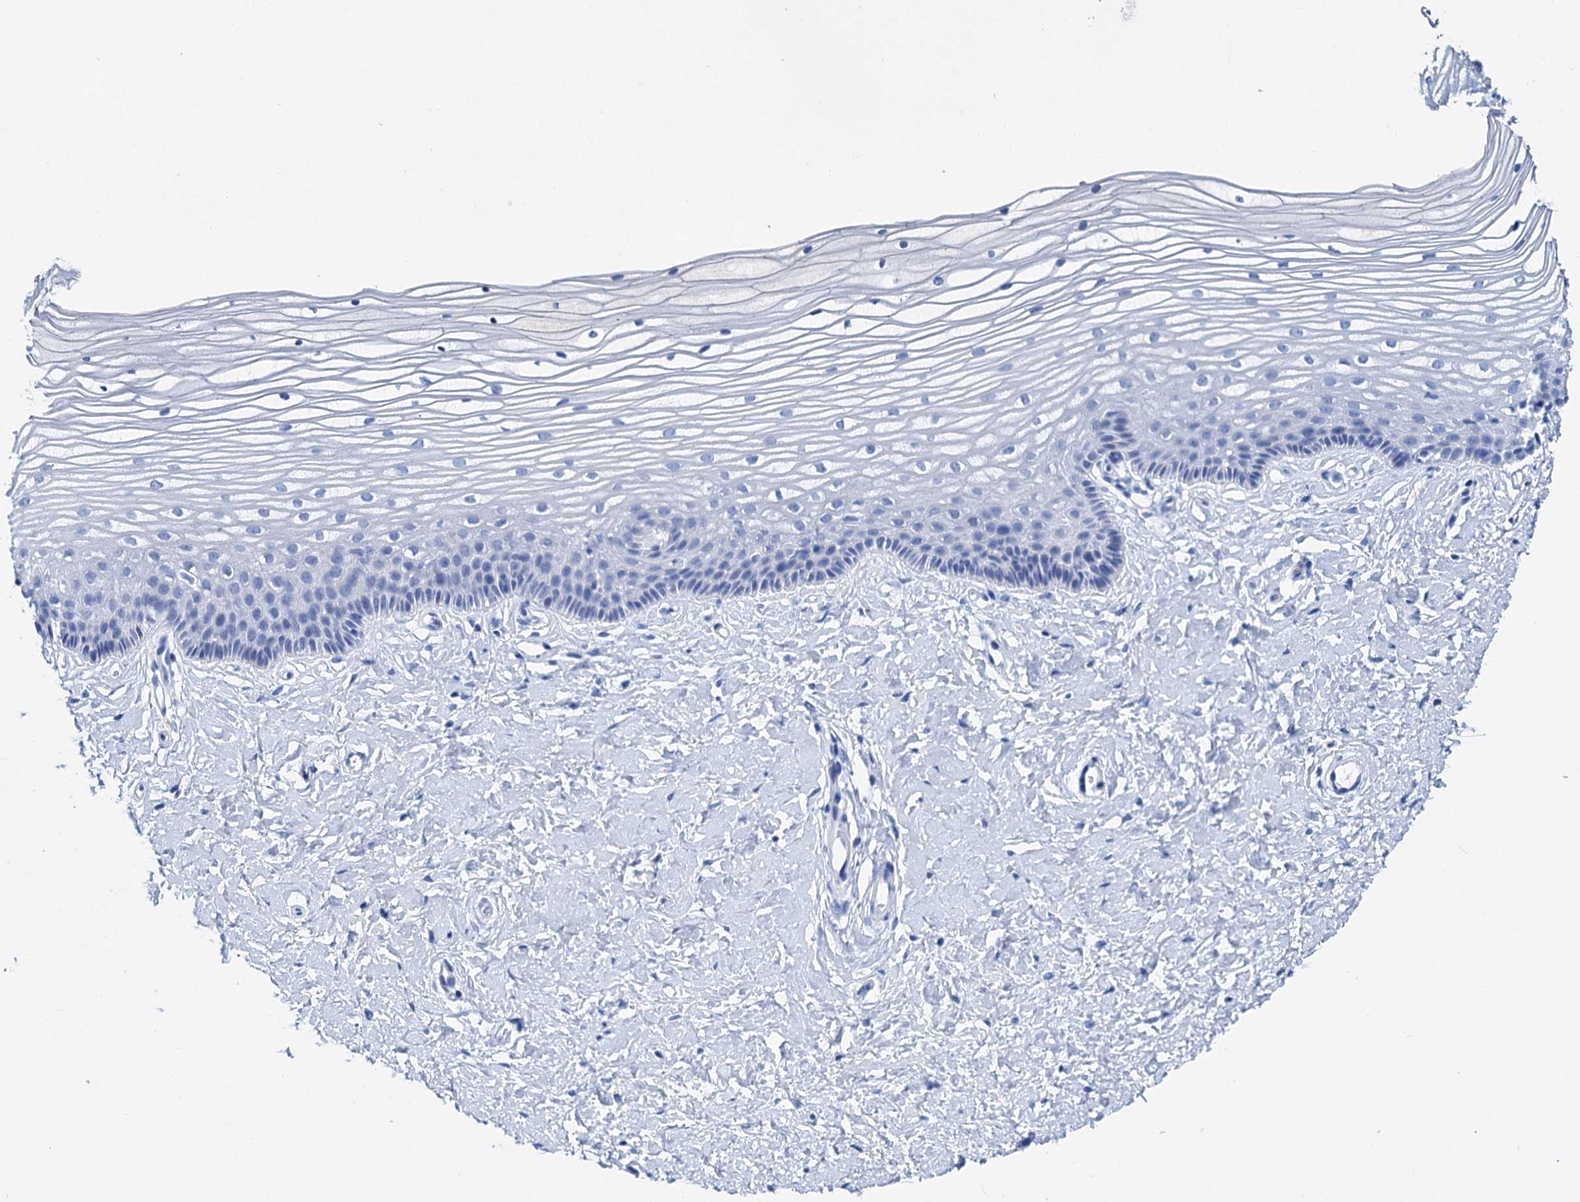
{"staining": {"intensity": "negative", "quantity": "none", "location": "none"}, "tissue": "vagina", "cell_type": "Squamous epithelial cells", "image_type": "normal", "snomed": [{"axis": "morphology", "description": "Normal tissue, NOS"}, {"axis": "topography", "description": "Vagina"}, {"axis": "topography", "description": "Cervix"}], "caption": "High power microscopy histopathology image of an immunohistochemistry (IHC) image of unremarkable vagina, revealing no significant expression in squamous epithelial cells. (Brightfield microscopy of DAB (3,3'-diaminobenzidine) immunohistochemistry at high magnification).", "gene": "BRINP1", "patient": {"sex": "female", "age": 40}}